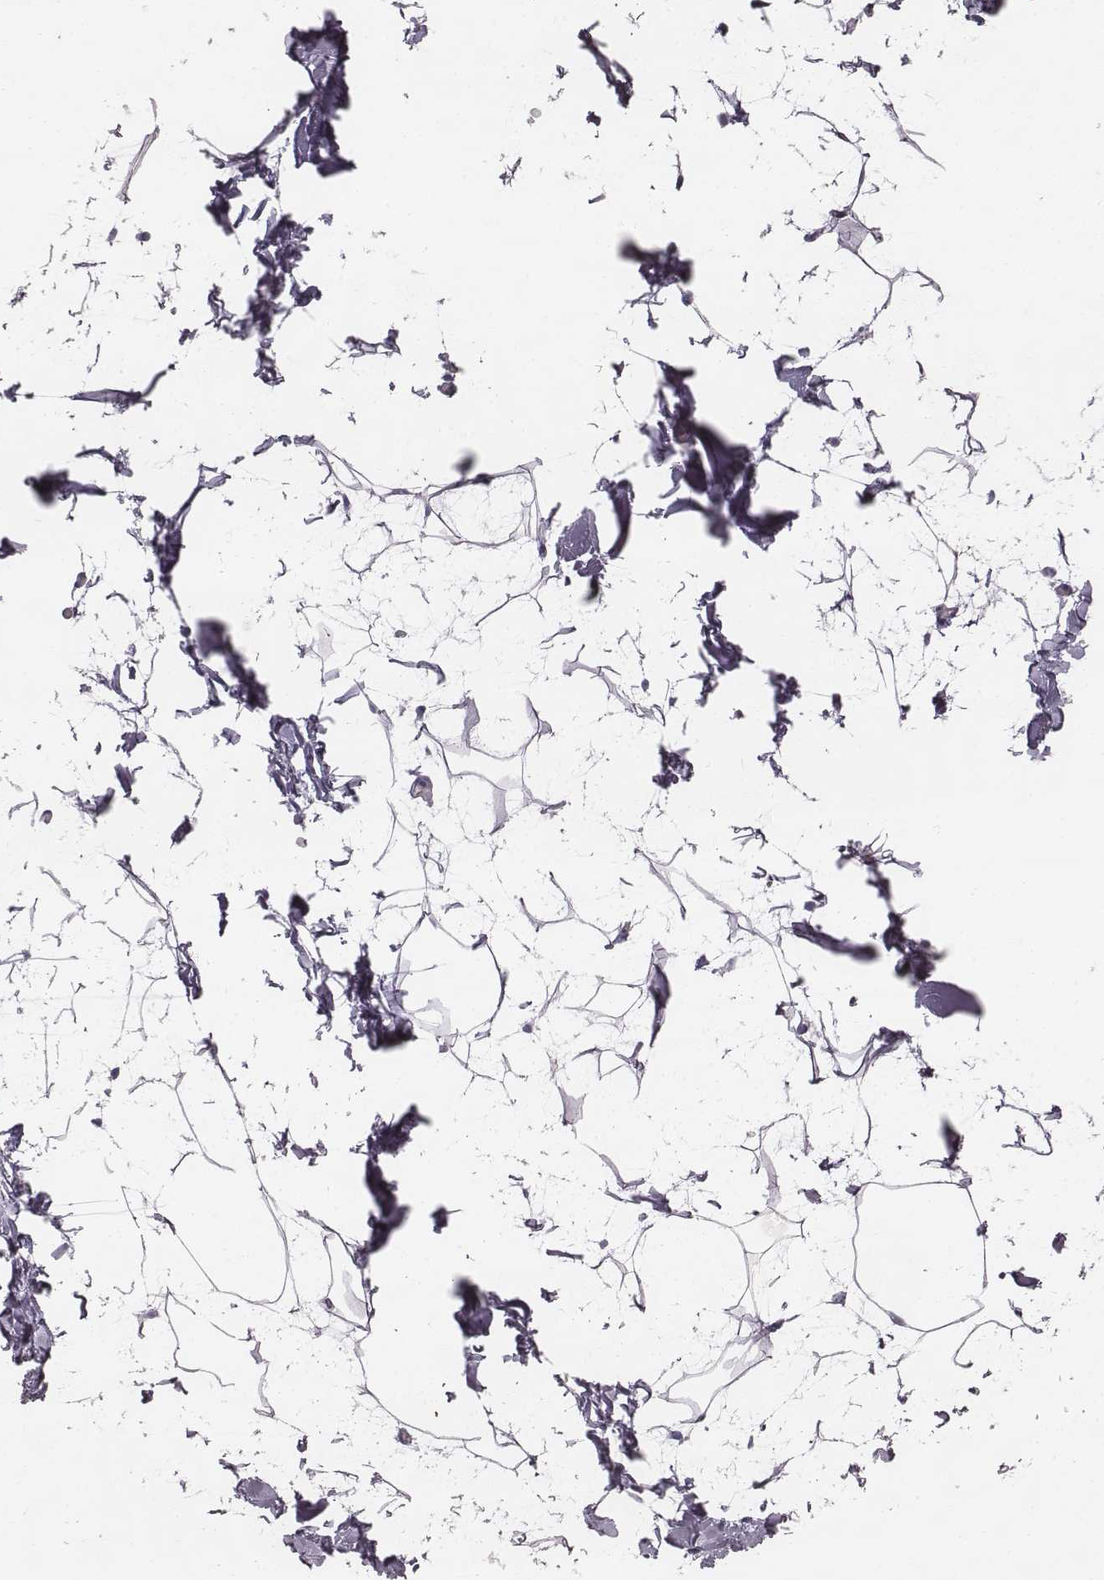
{"staining": {"intensity": "negative", "quantity": "none", "location": "none"}, "tissue": "adipose tissue", "cell_type": "Adipocytes", "image_type": "normal", "snomed": [{"axis": "morphology", "description": "Normal tissue, NOS"}, {"axis": "topography", "description": "Gallbladder"}, {"axis": "topography", "description": "Peripheral nerve tissue"}], "caption": "Human adipose tissue stained for a protein using IHC demonstrates no expression in adipocytes.", "gene": "ENSG00000284762", "patient": {"sex": "female", "age": 45}}